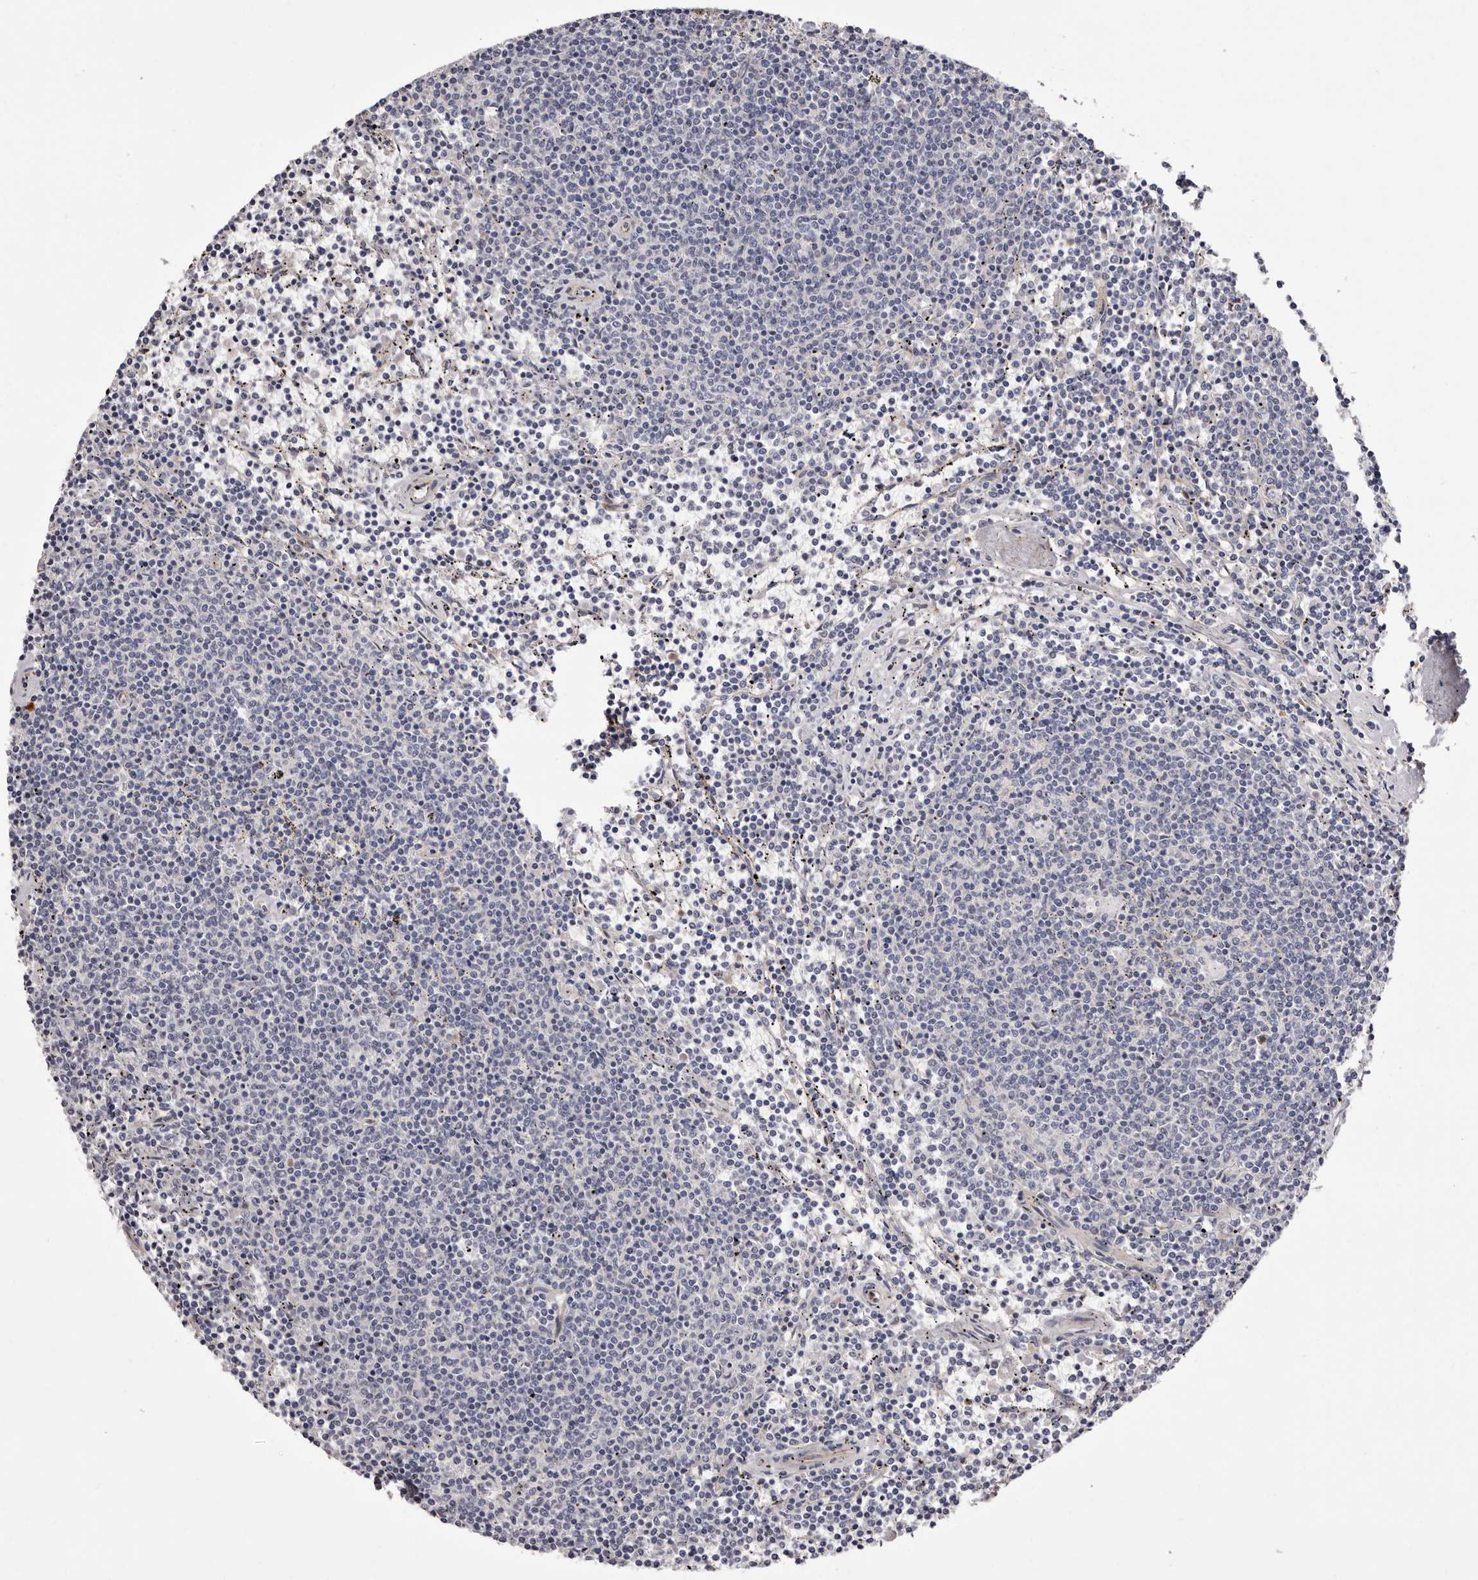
{"staining": {"intensity": "negative", "quantity": "none", "location": "none"}, "tissue": "lymphoma", "cell_type": "Tumor cells", "image_type": "cancer", "snomed": [{"axis": "morphology", "description": "Malignant lymphoma, non-Hodgkin's type, Low grade"}, {"axis": "topography", "description": "Spleen"}], "caption": "Tumor cells show no significant protein positivity in lymphoma.", "gene": "PEG10", "patient": {"sex": "female", "age": 50}}